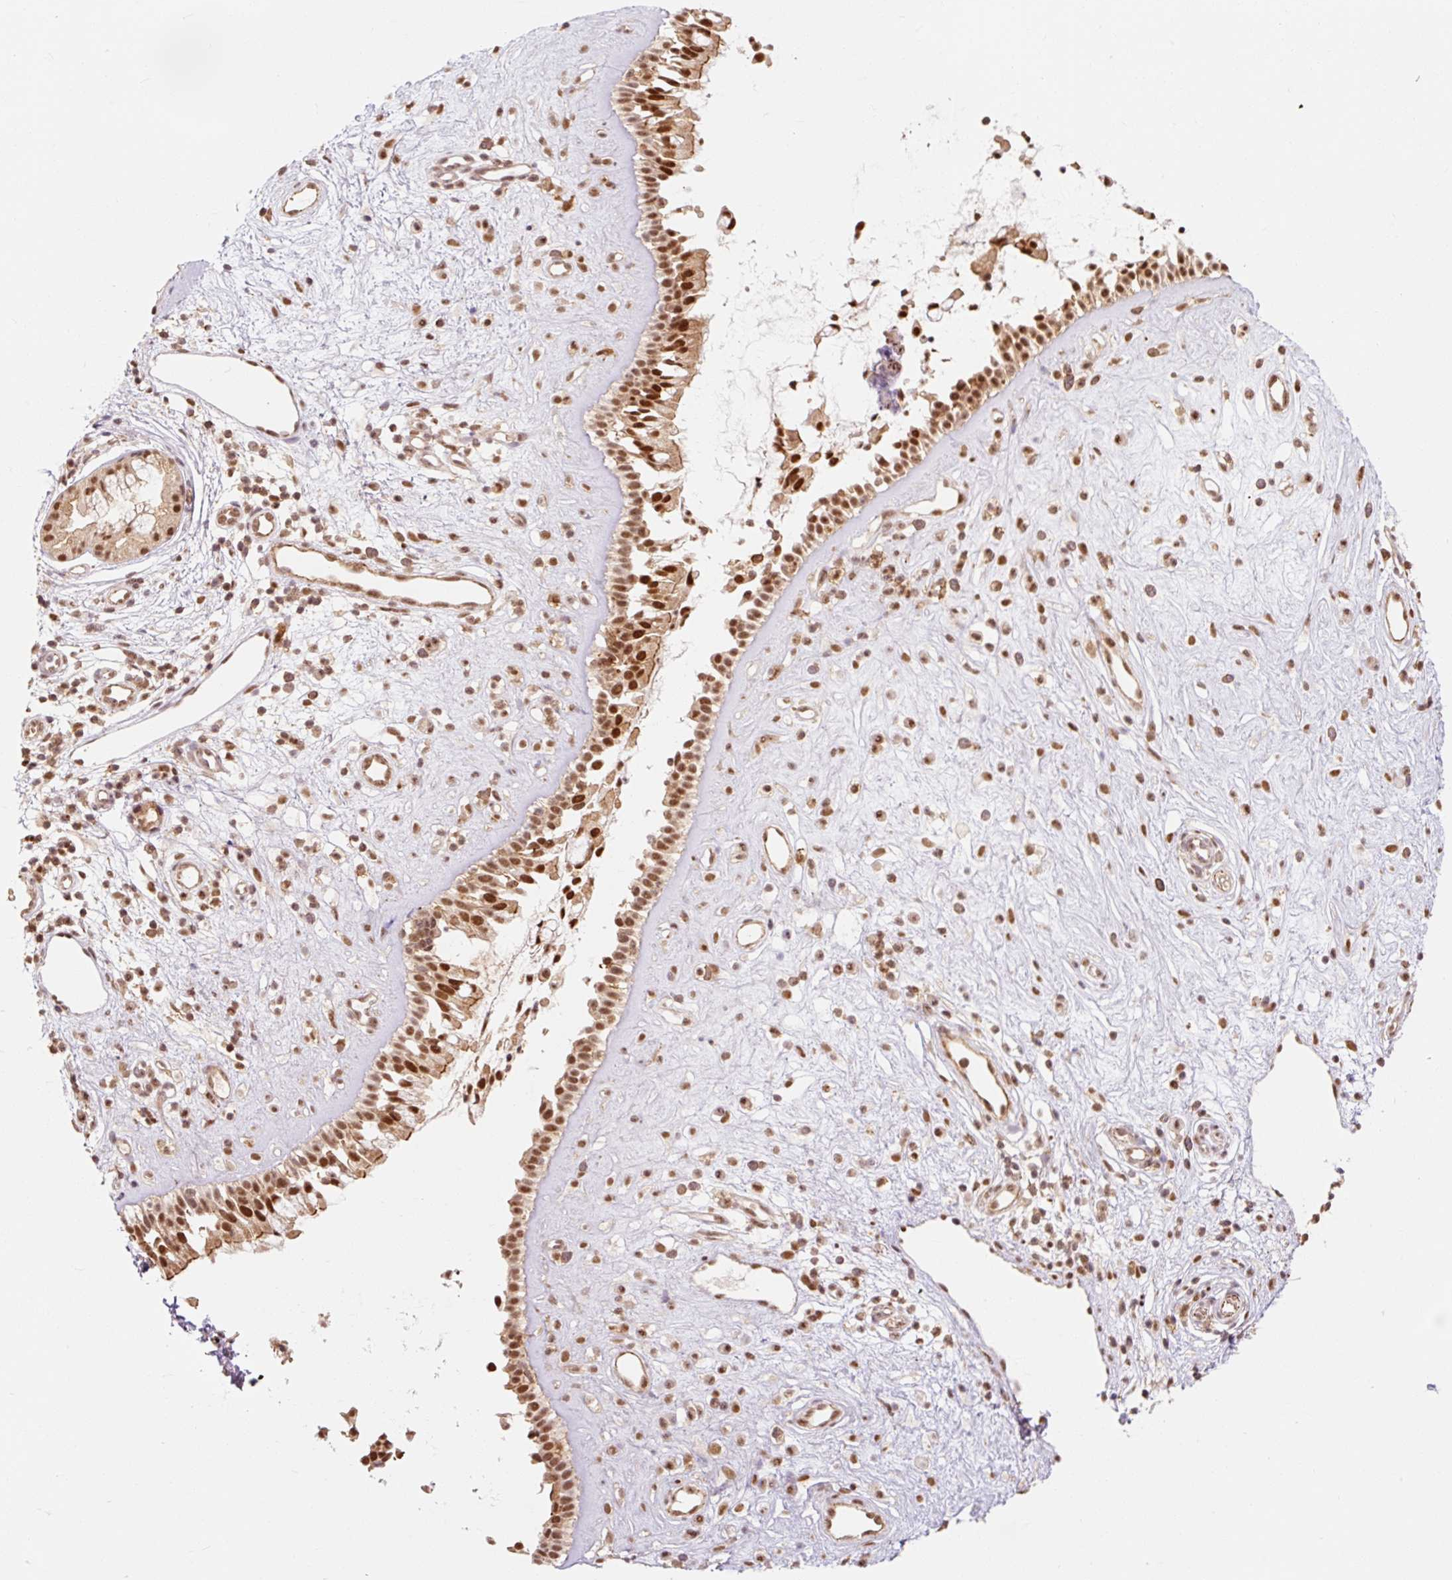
{"staining": {"intensity": "strong", "quantity": "25%-75%", "location": "cytoplasmic/membranous,nuclear"}, "tissue": "nasopharynx", "cell_type": "Respiratory epithelial cells", "image_type": "normal", "snomed": [{"axis": "morphology", "description": "Normal tissue, NOS"}, {"axis": "topography", "description": "Nasopharynx"}], "caption": "Brown immunohistochemical staining in normal nasopharynx shows strong cytoplasmic/membranous,nuclear staining in about 25%-75% of respiratory epithelial cells. (IHC, brightfield microscopy, high magnification).", "gene": "CSTF1", "patient": {"sex": "male", "age": 32}}